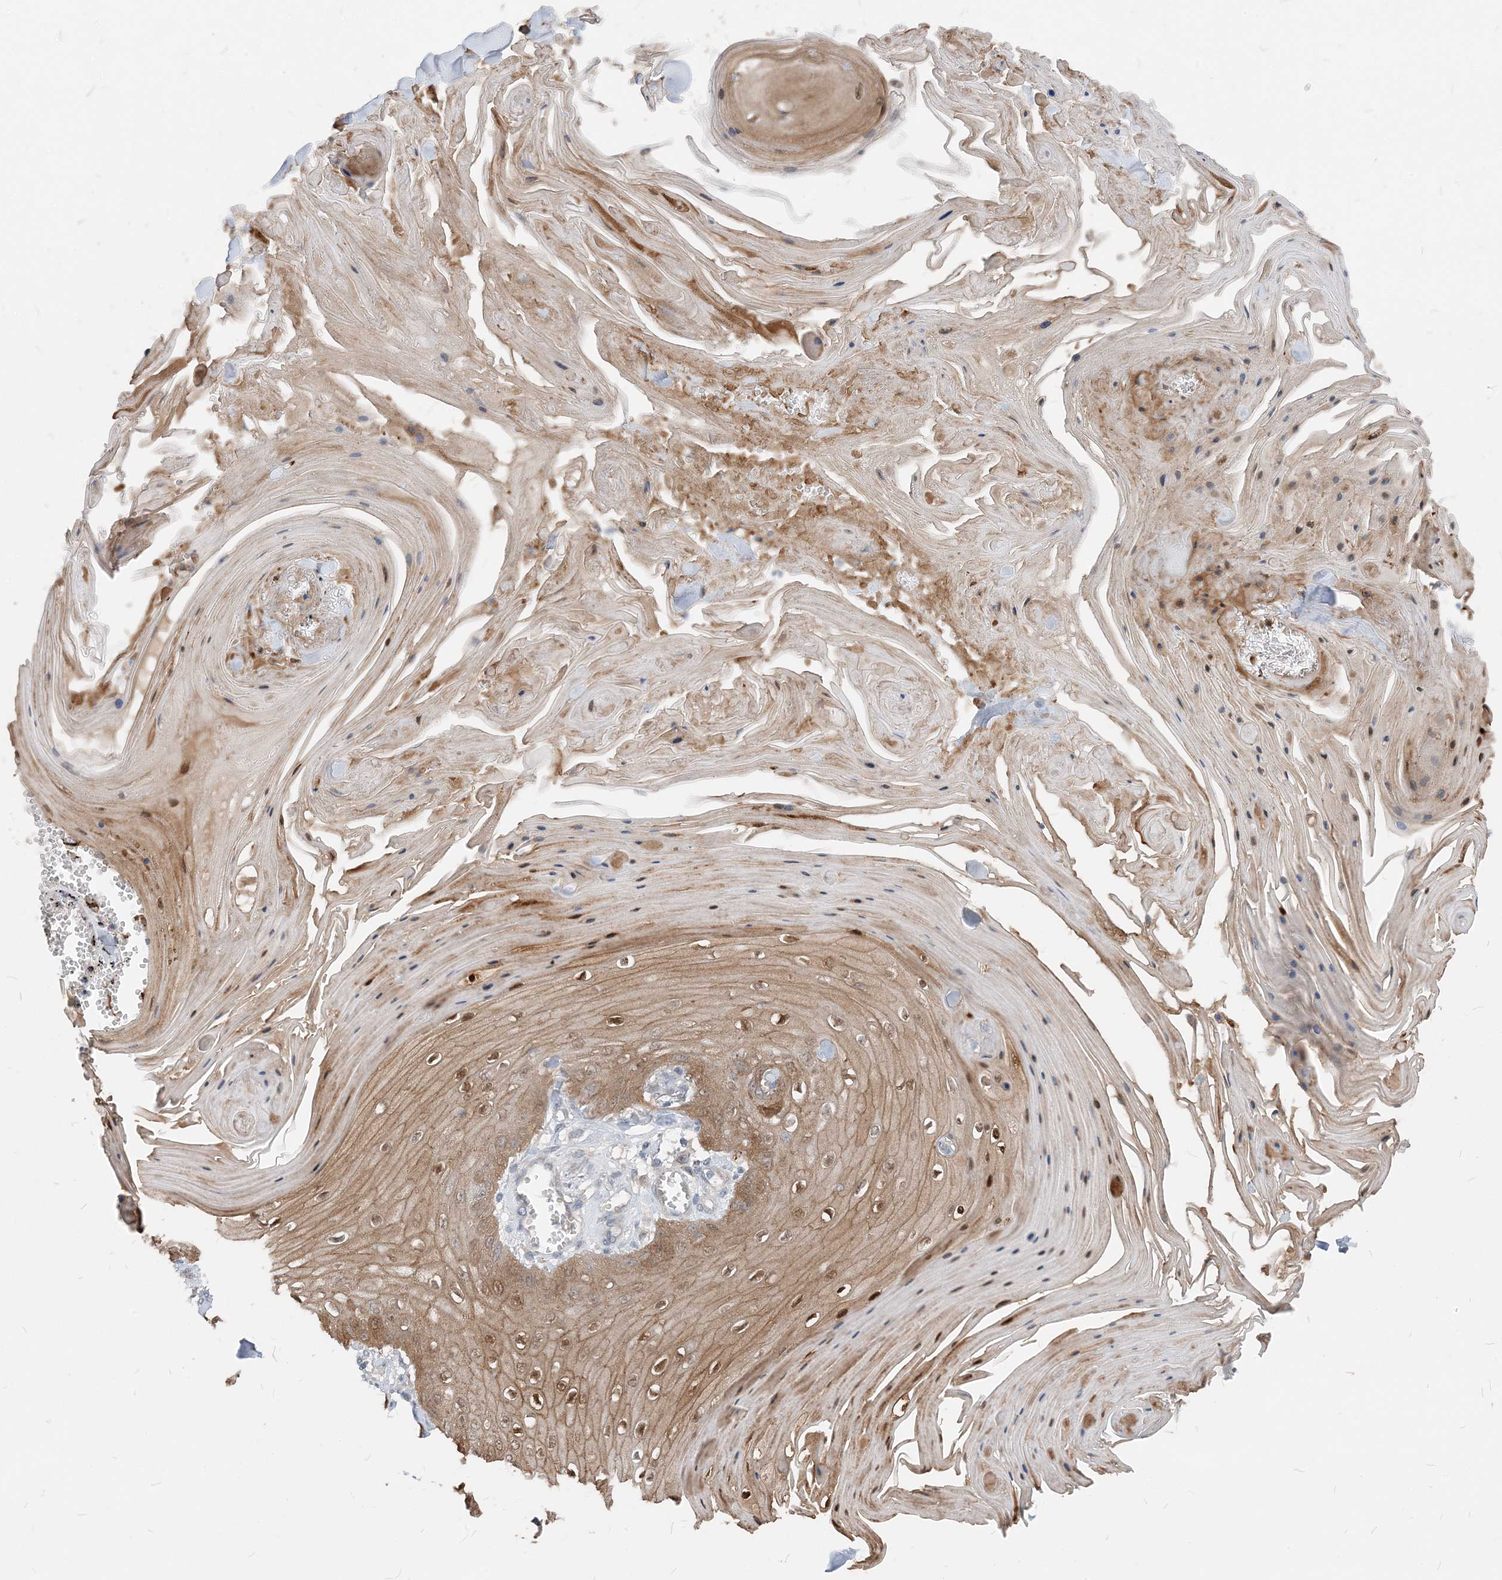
{"staining": {"intensity": "moderate", "quantity": "25%-75%", "location": "cytoplasmic/membranous,nuclear"}, "tissue": "skin cancer", "cell_type": "Tumor cells", "image_type": "cancer", "snomed": [{"axis": "morphology", "description": "Squamous cell carcinoma, NOS"}, {"axis": "topography", "description": "Skin"}], "caption": "A medium amount of moderate cytoplasmic/membranous and nuclear expression is seen in about 25%-75% of tumor cells in skin cancer (squamous cell carcinoma) tissue.", "gene": "NCOA7", "patient": {"sex": "male", "age": 74}}